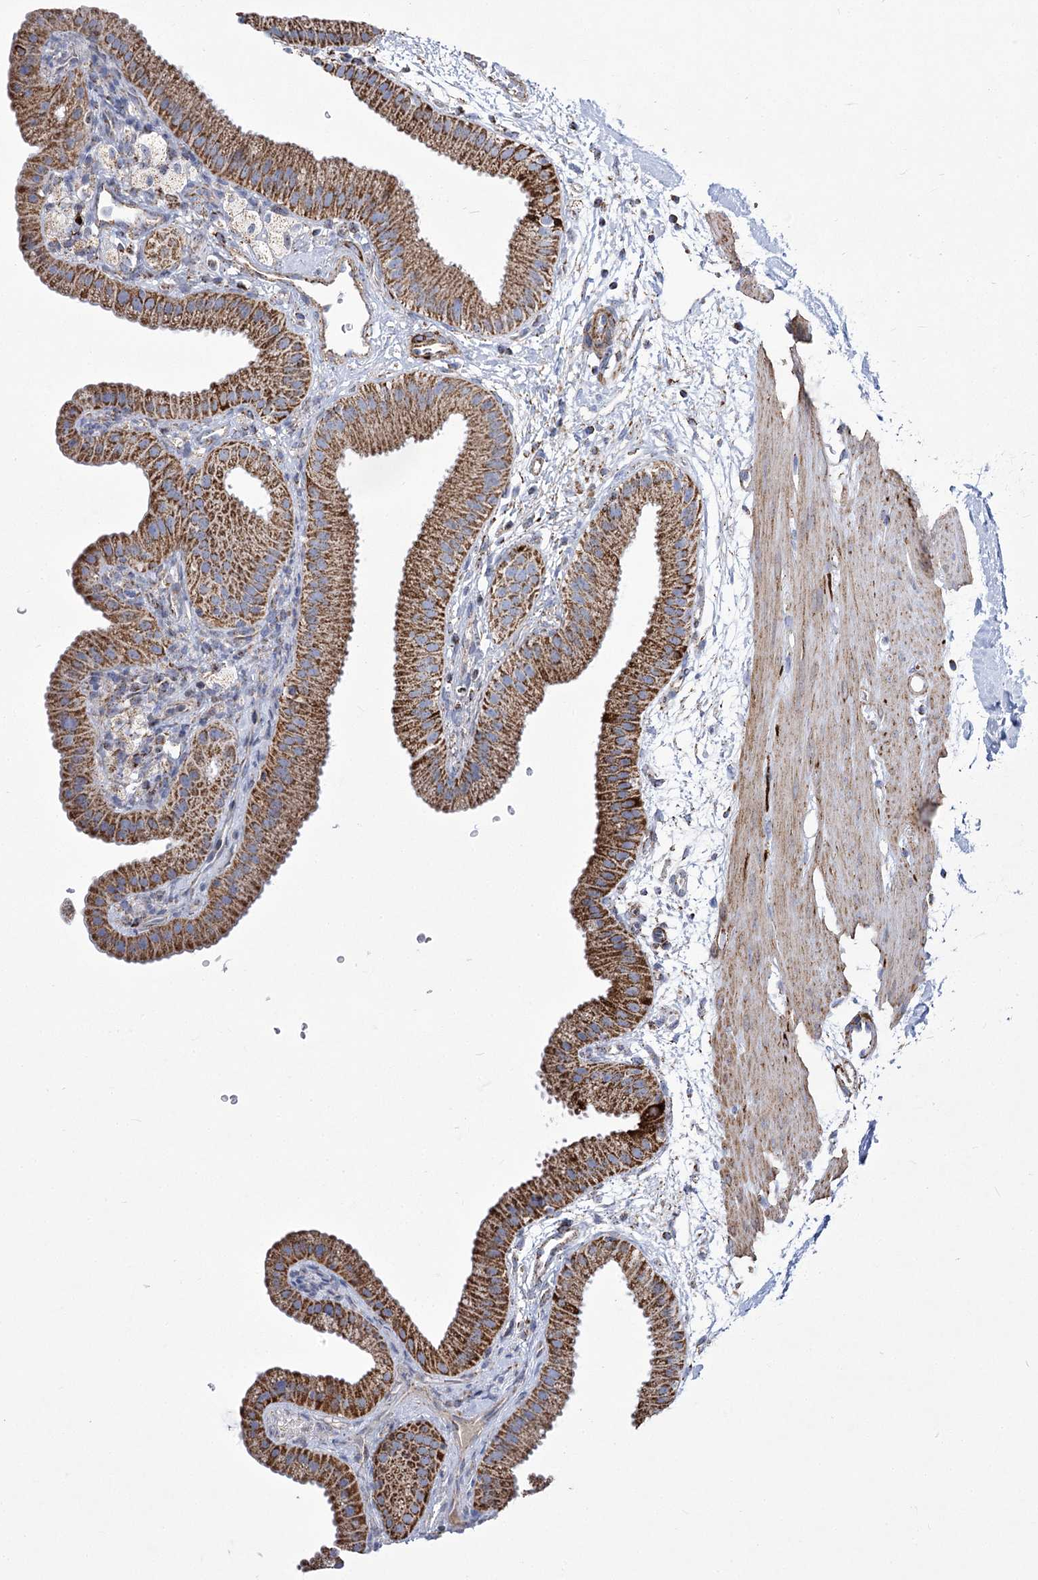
{"staining": {"intensity": "strong", "quantity": ">75%", "location": "cytoplasmic/membranous"}, "tissue": "gallbladder", "cell_type": "Glandular cells", "image_type": "normal", "snomed": [{"axis": "morphology", "description": "Normal tissue, NOS"}, {"axis": "topography", "description": "Gallbladder"}], "caption": "Strong cytoplasmic/membranous staining is identified in approximately >75% of glandular cells in normal gallbladder. (Brightfield microscopy of DAB IHC at high magnification).", "gene": "PDHB", "patient": {"sex": "female", "age": 64}}